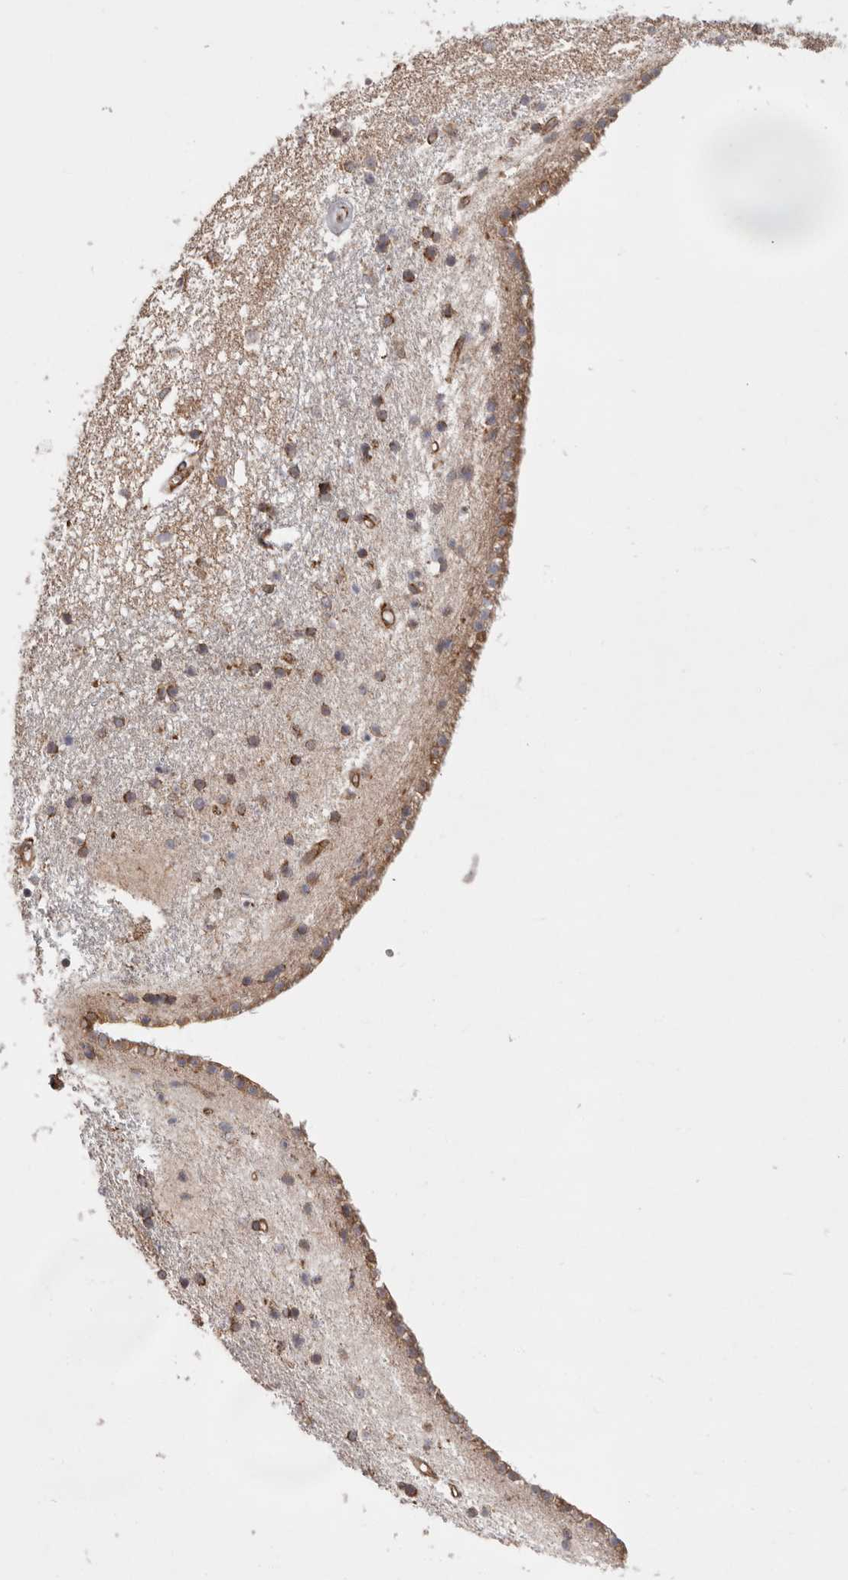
{"staining": {"intensity": "moderate", "quantity": "25%-75%", "location": "cytoplasmic/membranous"}, "tissue": "caudate", "cell_type": "Glial cells", "image_type": "normal", "snomed": [{"axis": "morphology", "description": "Normal tissue, NOS"}, {"axis": "topography", "description": "Lateral ventricle wall"}], "caption": "The image displays staining of normal caudate, revealing moderate cytoplasmic/membranous protein positivity (brown color) within glial cells. Immunohistochemistry stains the protein in brown and the nuclei are stained blue.", "gene": "WDTC1", "patient": {"sex": "male", "age": 45}}